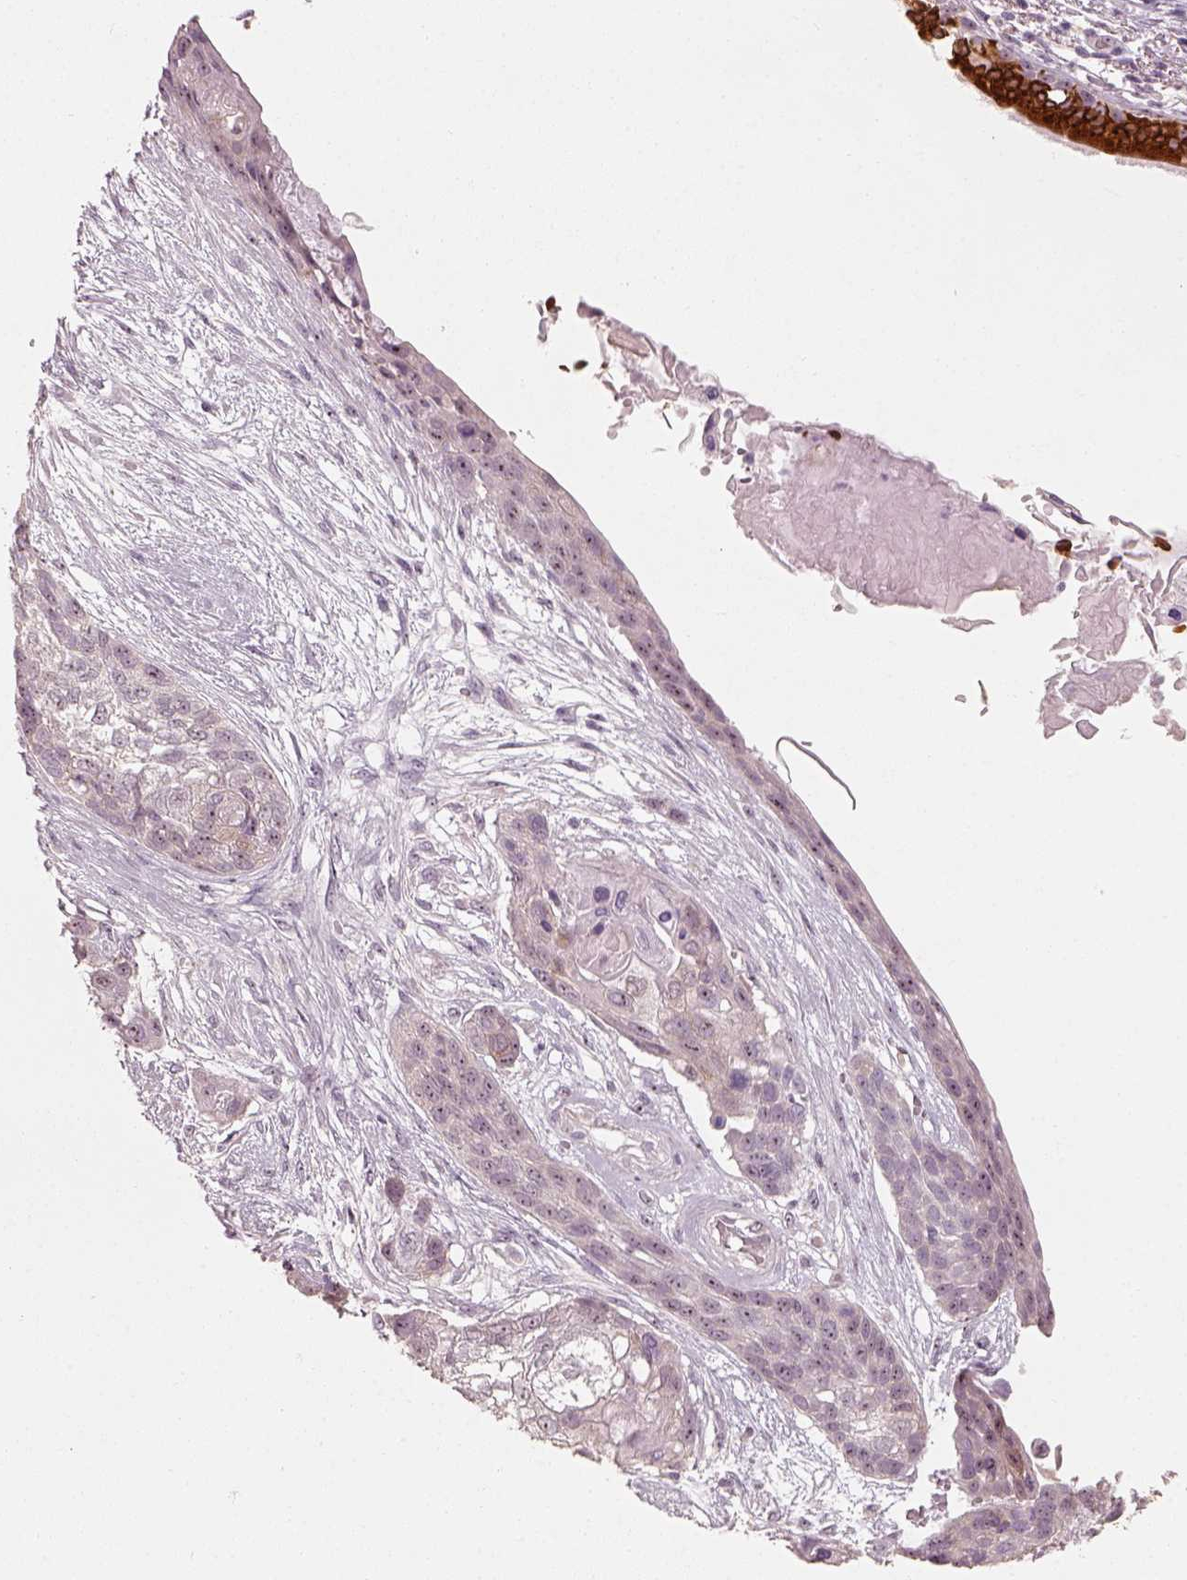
{"staining": {"intensity": "weak", "quantity": ">75%", "location": "nuclear"}, "tissue": "lung cancer", "cell_type": "Tumor cells", "image_type": "cancer", "snomed": [{"axis": "morphology", "description": "Squamous cell carcinoma, NOS"}, {"axis": "topography", "description": "Lung"}], "caption": "Tumor cells display weak nuclear positivity in about >75% of cells in squamous cell carcinoma (lung).", "gene": "CDS1", "patient": {"sex": "male", "age": 69}}